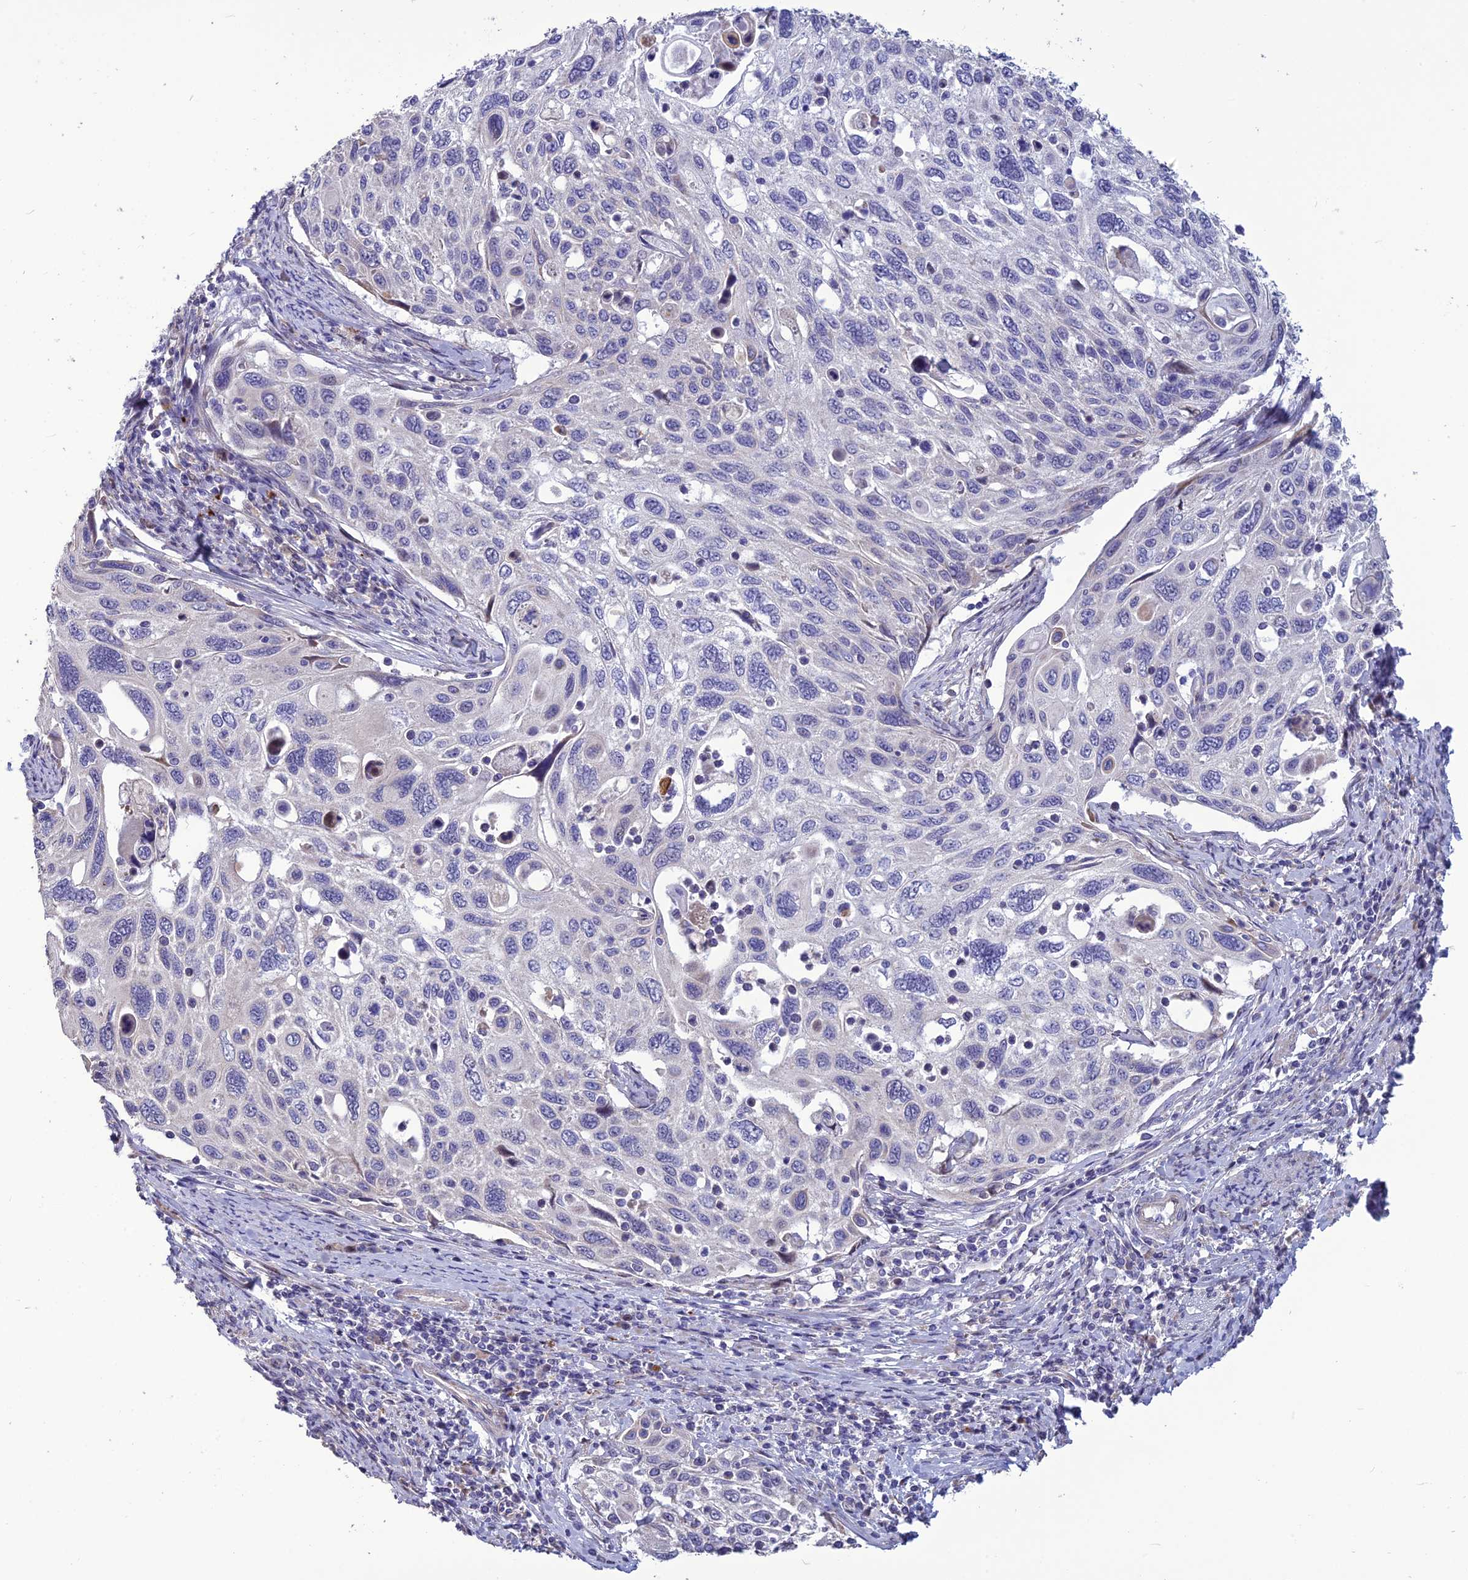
{"staining": {"intensity": "negative", "quantity": "none", "location": "none"}, "tissue": "cervical cancer", "cell_type": "Tumor cells", "image_type": "cancer", "snomed": [{"axis": "morphology", "description": "Squamous cell carcinoma, NOS"}, {"axis": "topography", "description": "Cervix"}], "caption": "The micrograph reveals no staining of tumor cells in cervical squamous cell carcinoma.", "gene": "SPG21", "patient": {"sex": "female", "age": 70}}